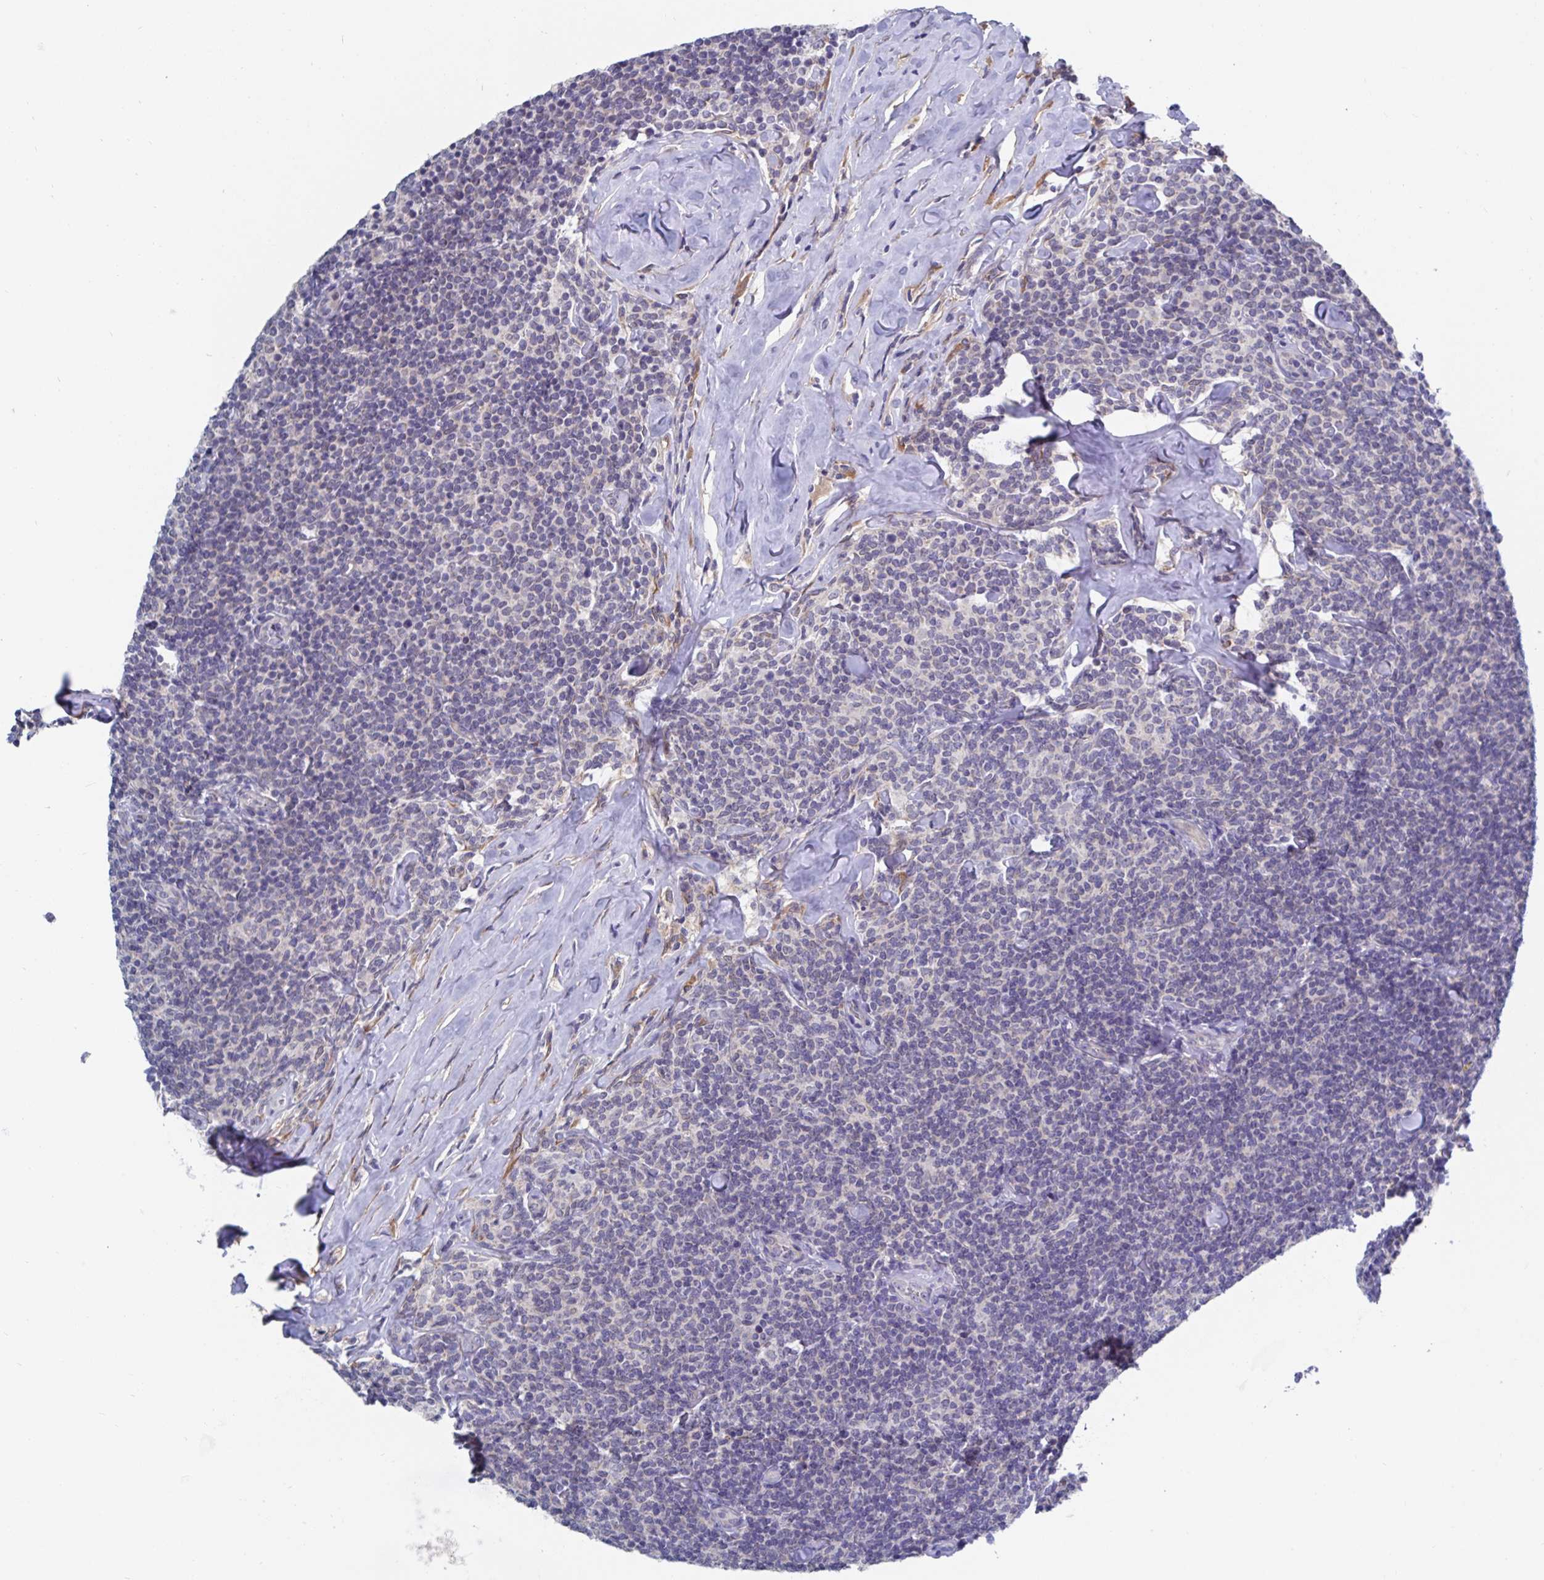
{"staining": {"intensity": "negative", "quantity": "none", "location": "none"}, "tissue": "lymphoma", "cell_type": "Tumor cells", "image_type": "cancer", "snomed": [{"axis": "morphology", "description": "Malignant lymphoma, non-Hodgkin's type, Low grade"}, {"axis": "topography", "description": "Lymph node"}], "caption": "A high-resolution histopathology image shows immunohistochemistry staining of lymphoma, which reveals no significant expression in tumor cells.", "gene": "ZIK1", "patient": {"sex": "female", "age": 56}}